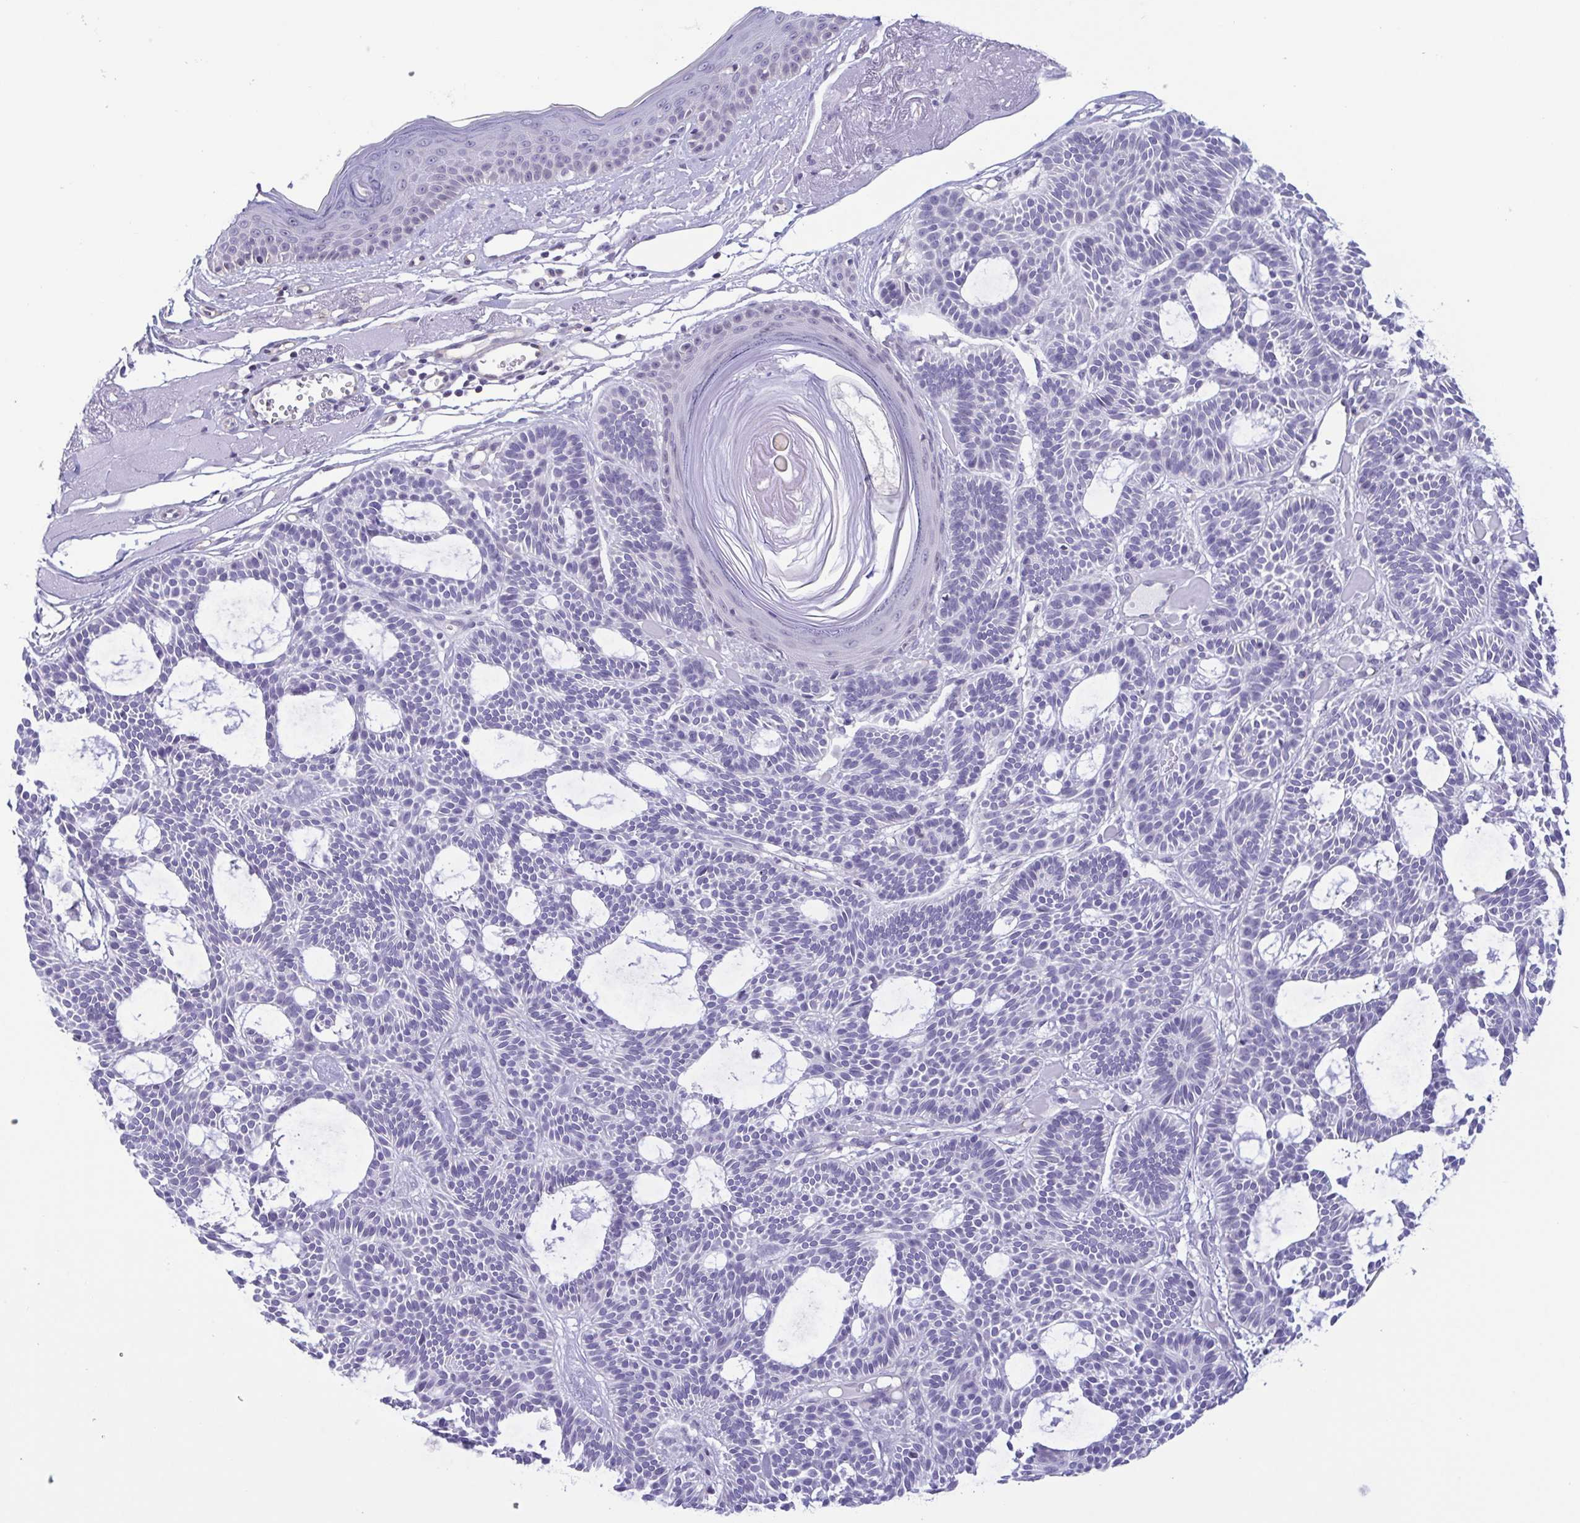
{"staining": {"intensity": "negative", "quantity": "none", "location": "none"}, "tissue": "skin cancer", "cell_type": "Tumor cells", "image_type": "cancer", "snomed": [{"axis": "morphology", "description": "Basal cell carcinoma"}, {"axis": "topography", "description": "Skin"}], "caption": "This is an immunohistochemistry (IHC) image of human basal cell carcinoma (skin). There is no staining in tumor cells.", "gene": "MYL7", "patient": {"sex": "male", "age": 85}}